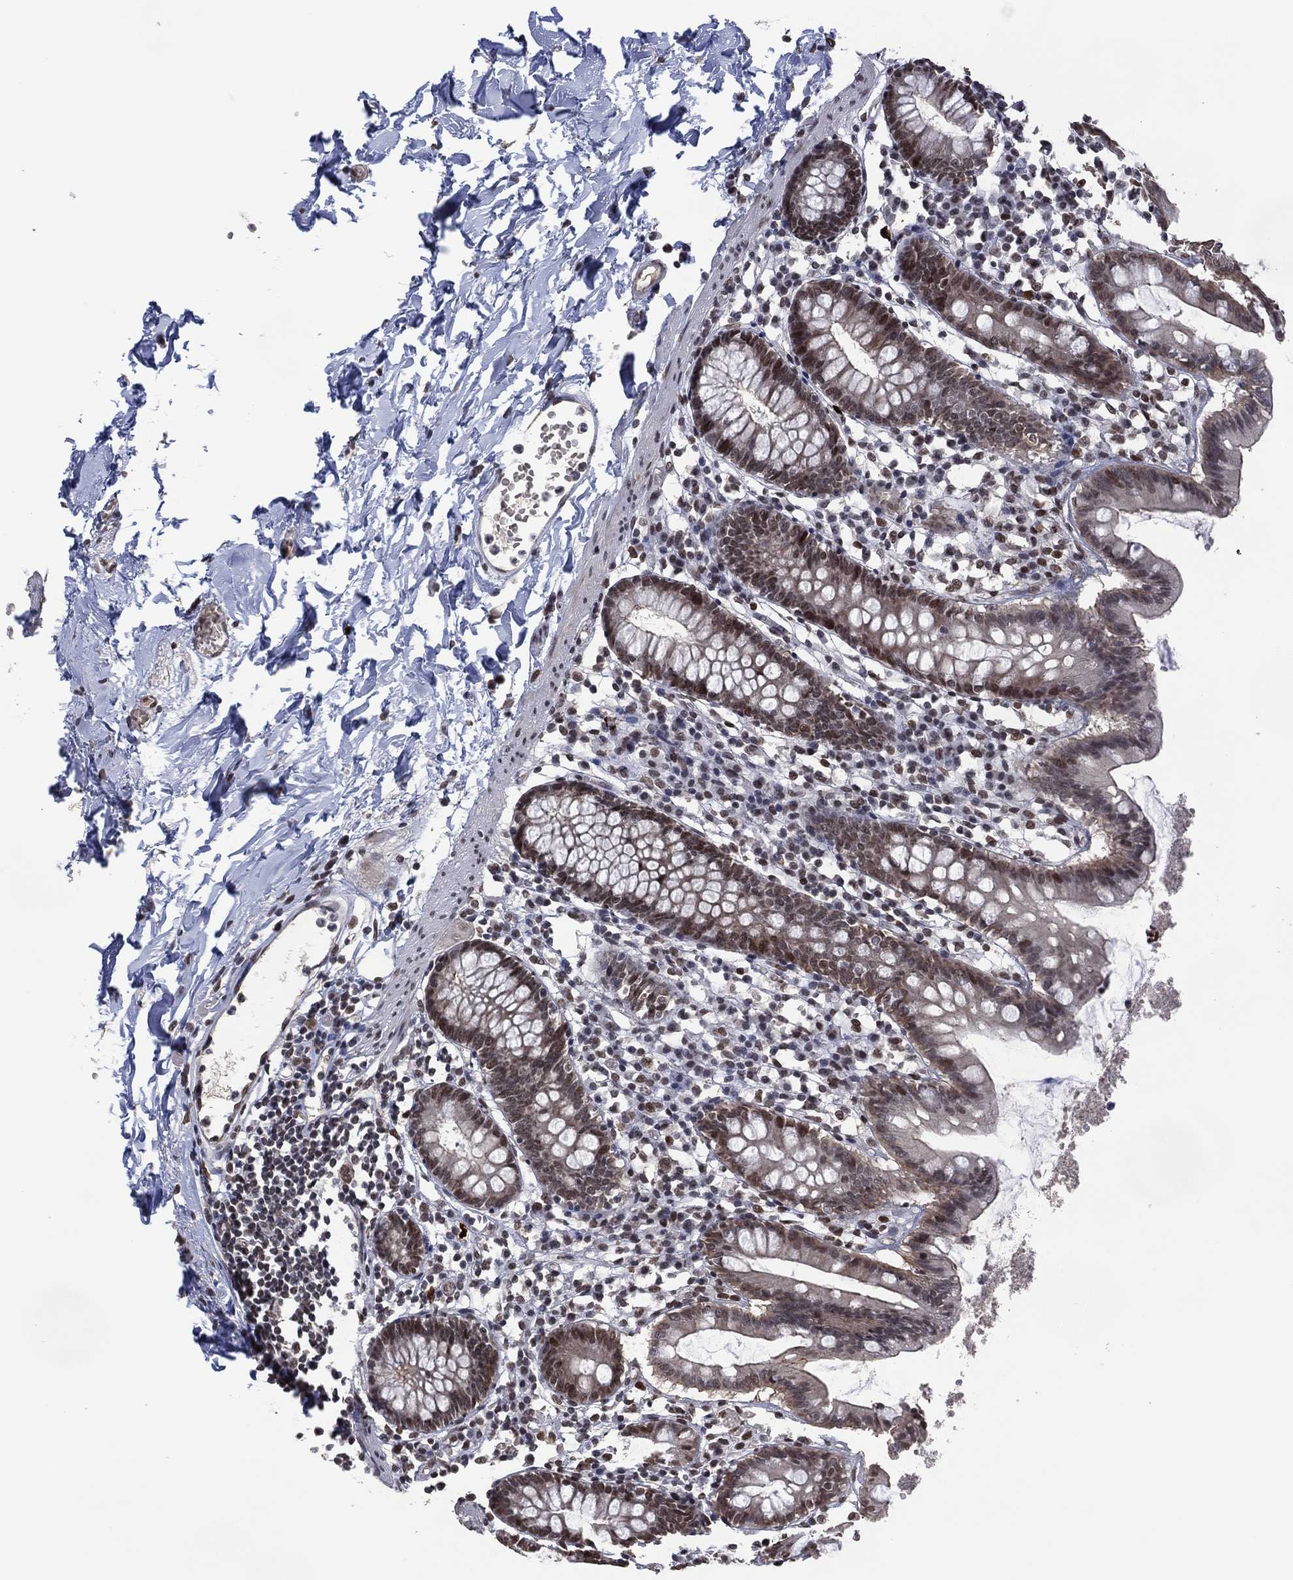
{"staining": {"intensity": "weak", "quantity": "<25%", "location": "nuclear"}, "tissue": "small intestine", "cell_type": "Glandular cells", "image_type": "normal", "snomed": [{"axis": "morphology", "description": "Normal tissue, NOS"}, {"axis": "topography", "description": "Small intestine"}], "caption": "This is an immunohistochemistry (IHC) micrograph of unremarkable human small intestine. There is no positivity in glandular cells.", "gene": "EHMT1", "patient": {"sex": "female", "age": 90}}